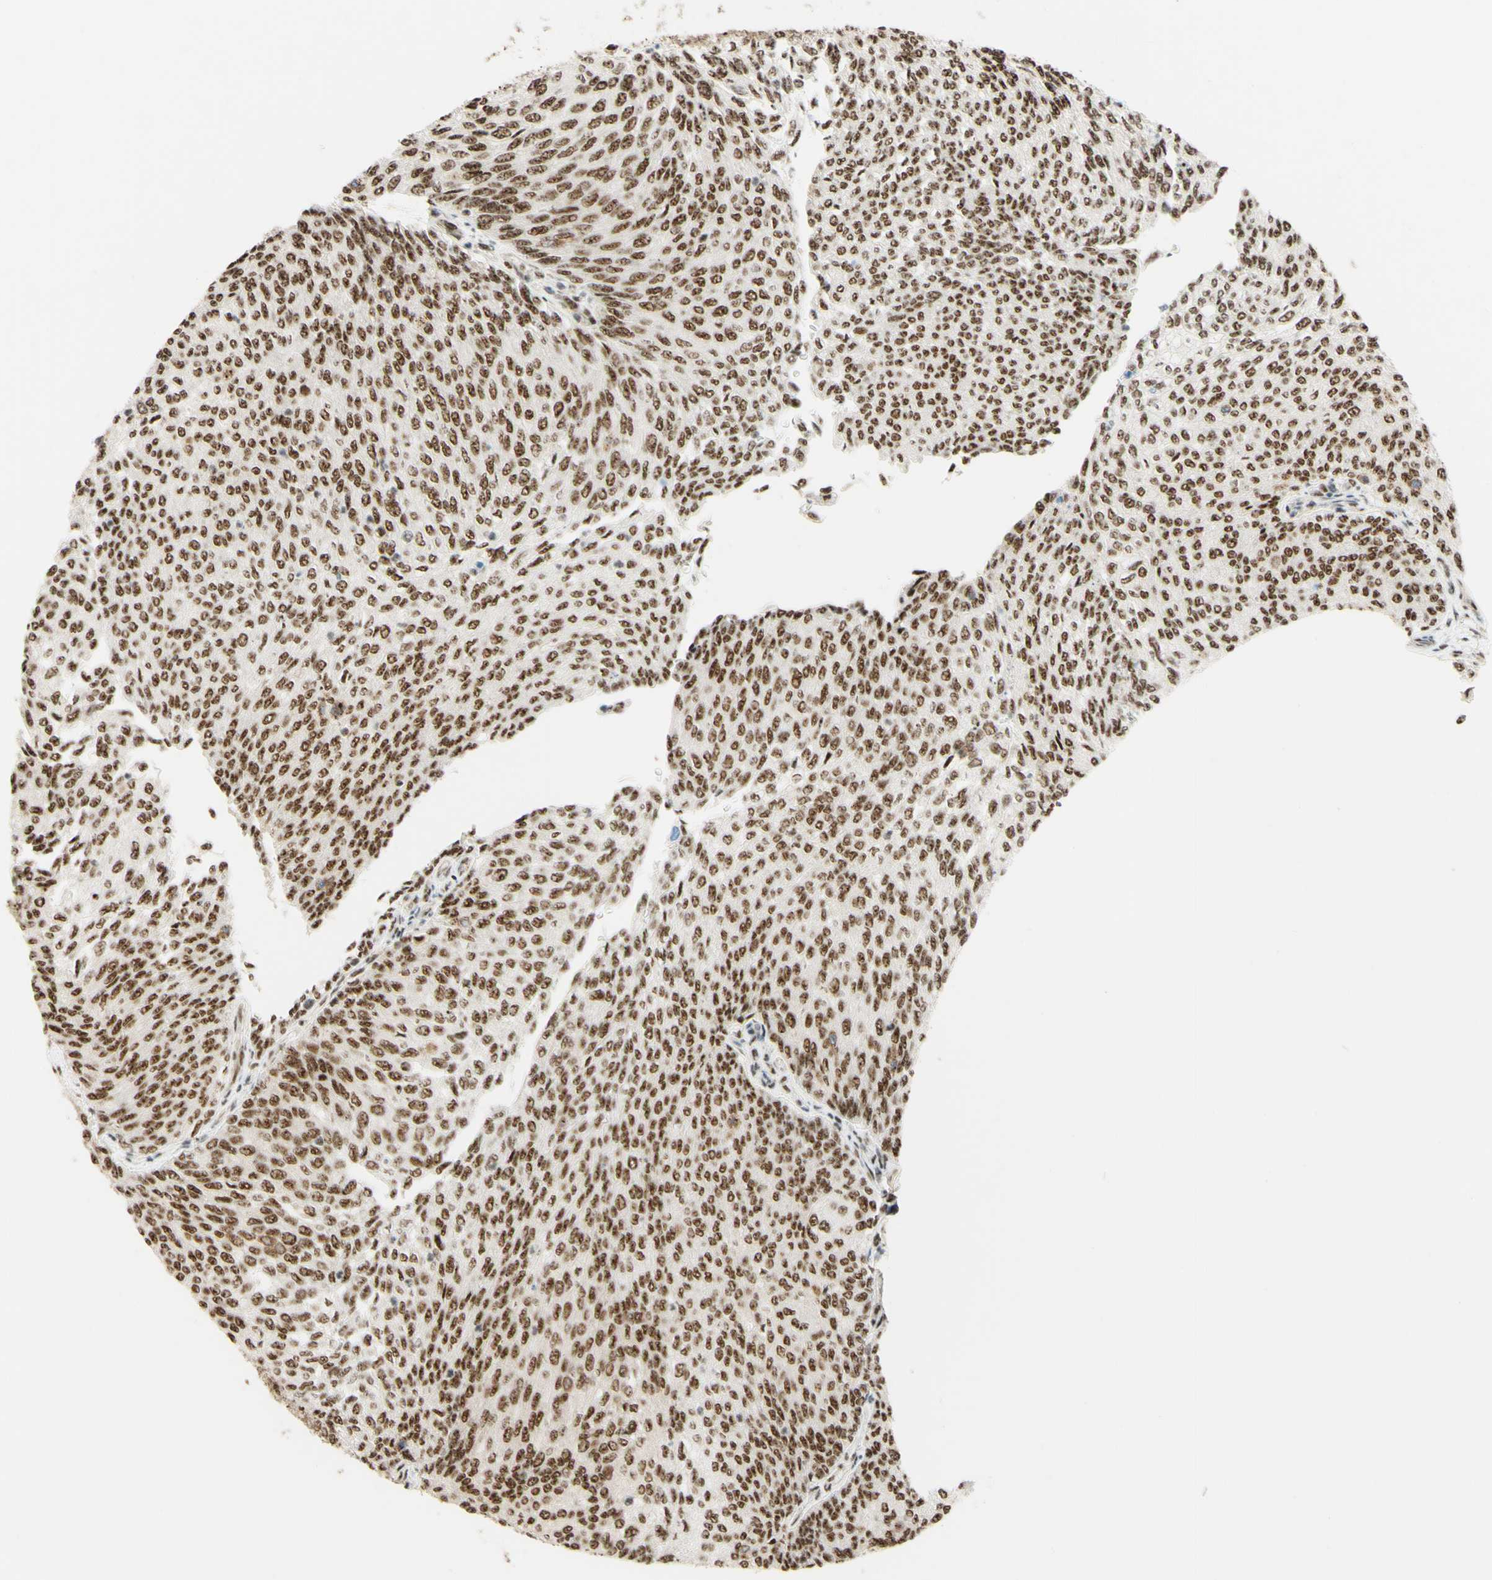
{"staining": {"intensity": "moderate", "quantity": ">75%", "location": "nuclear"}, "tissue": "urothelial cancer", "cell_type": "Tumor cells", "image_type": "cancer", "snomed": [{"axis": "morphology", "description": "Urothelial carcinoma, Low grade"}, {"axis": "topography", "description": "Urinary bladder"}], "caption": "High-magnification brightfield microscopy of low-grade urothelial carcinoma stained with DAB (brown) and counterstained with hematoxylin (blue). tumor cells exhibit moderate nuclear staining is seen in about>75% of cells.", "gene": "SAP18", "patient": {"sex": "female", "age": 79}}